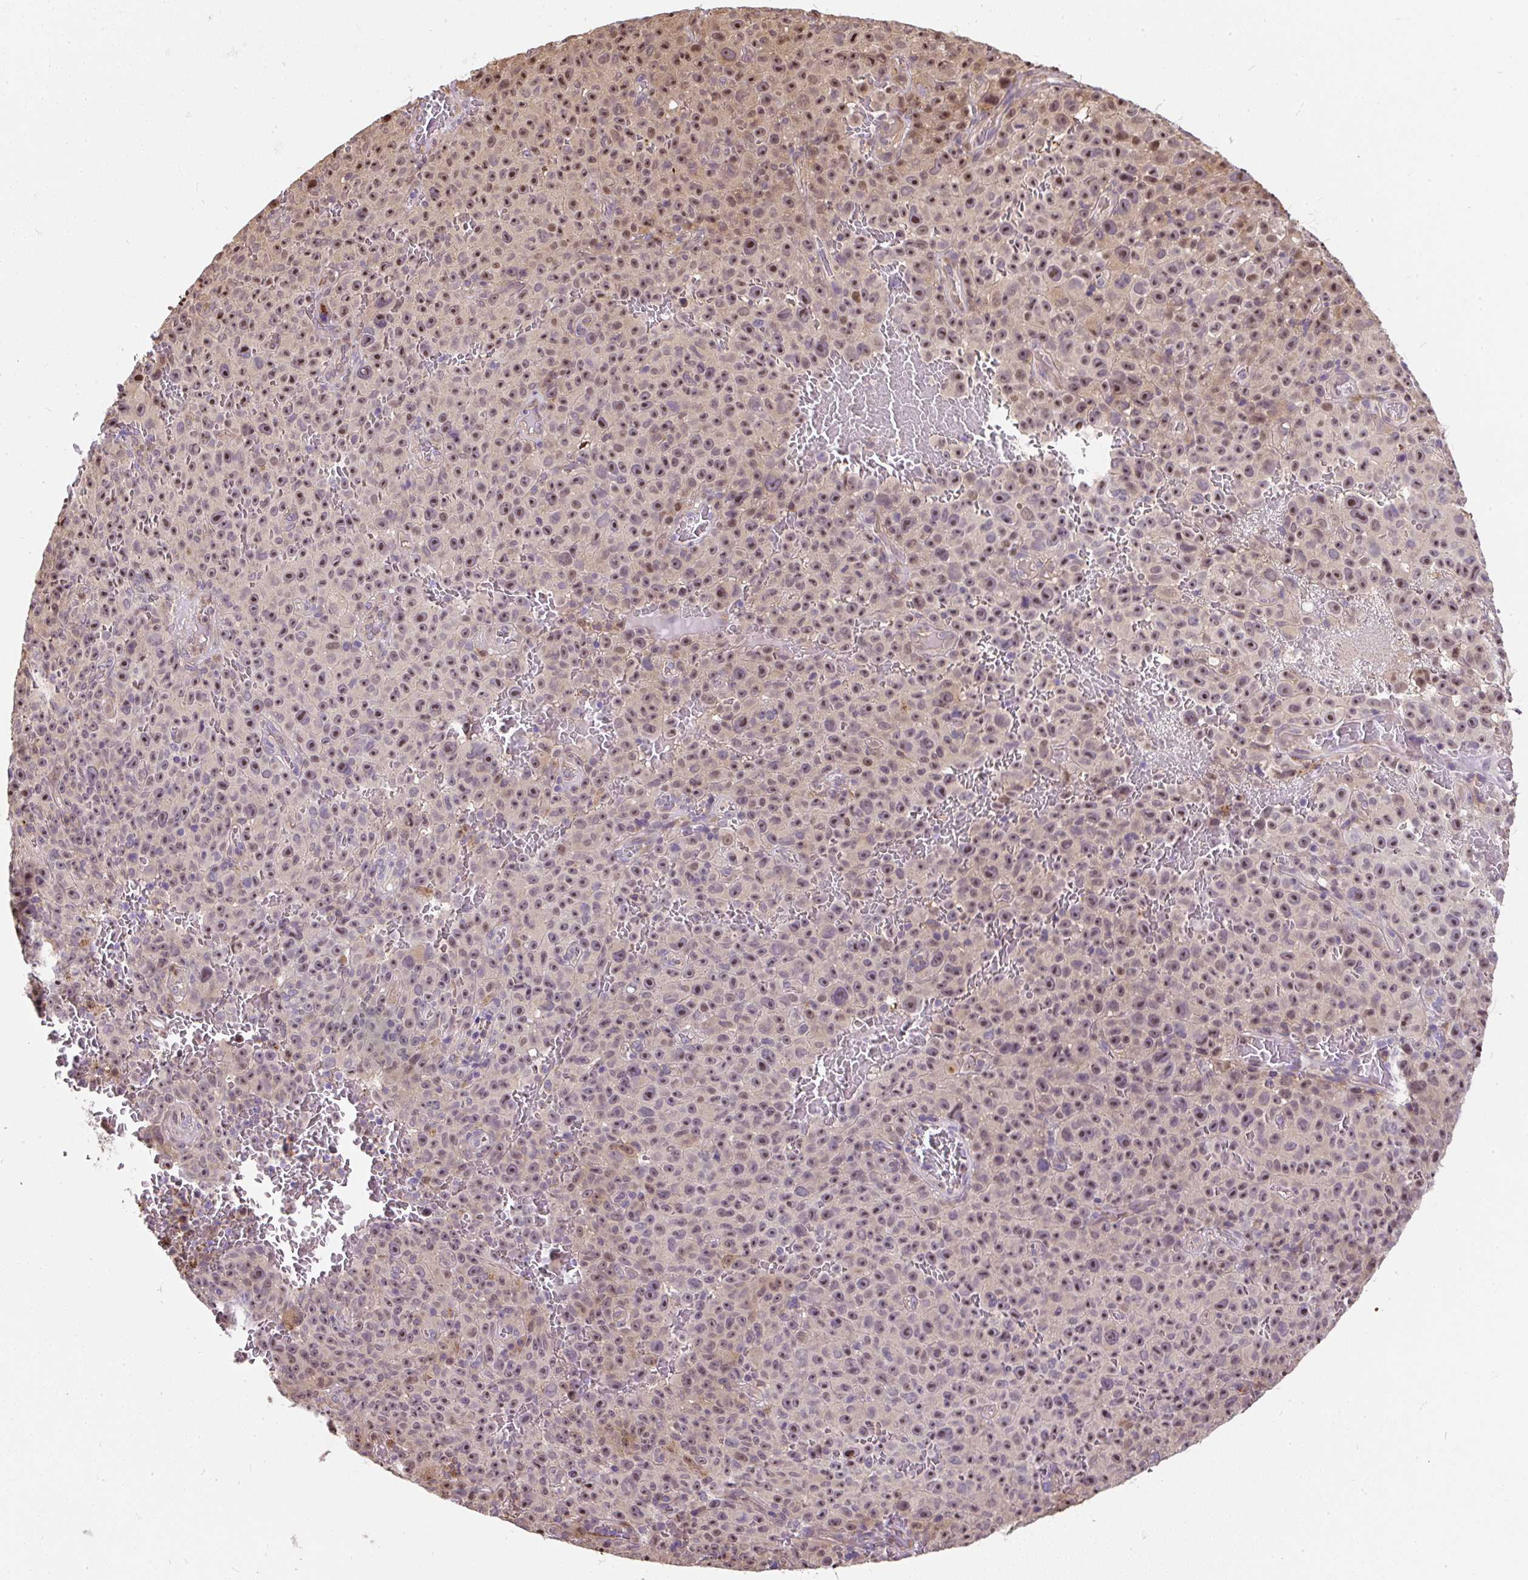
{"staining": {"intensity": "weak", "quantity": ">75%", "location": "cytoplasmic/membranous,nuclear"}, "tissue": "melanoma", "cell_type": "Tumor cells", "image_type": "cancer", "snomed": [{"axis": "morphology", "description": "Malignant melanoma, NOS"}, {"axis": "topography", "description": "Skin"}], "caption": "Brown immunohistochemical staining in malignant melanoma reveals weak cytoplasmic/membranous and nuclear positivity in approximately >75% of tumor cells.", "gene": "PUS7L", "patient": {"sex": "female", "age": 82}}